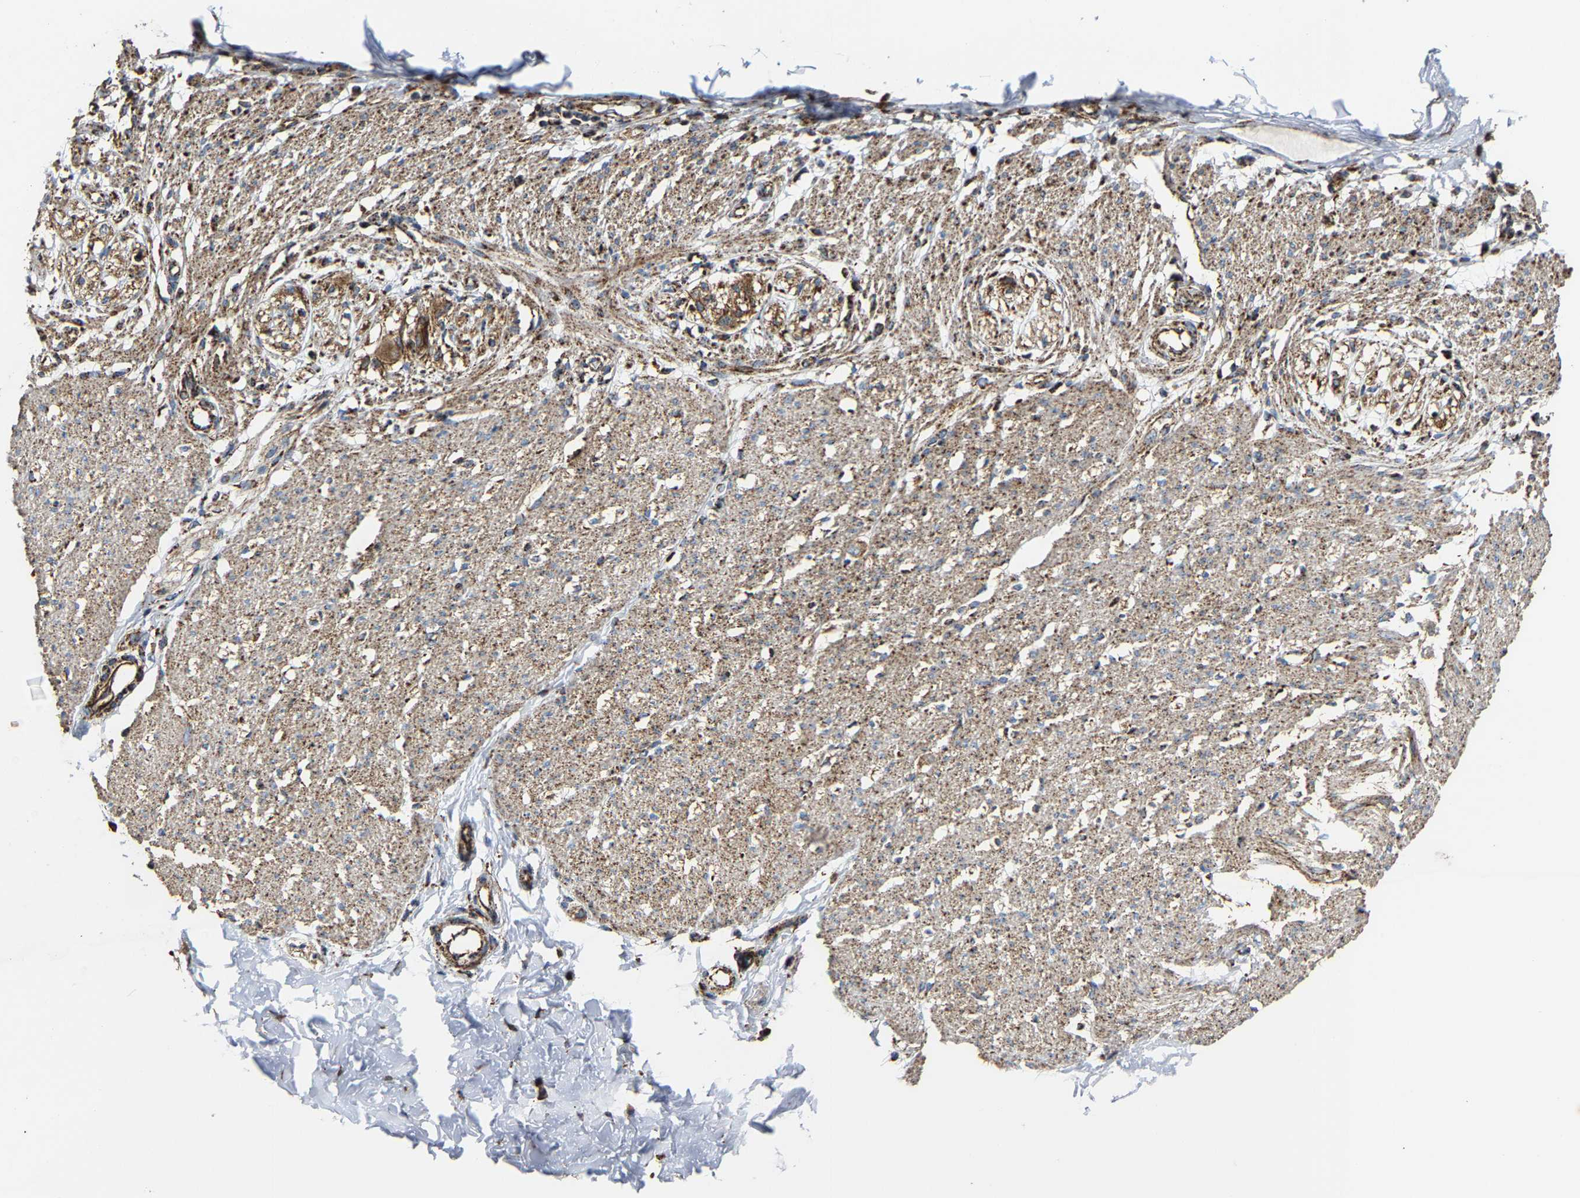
{"staining": {"intensity": "moderate", "quantity": ">75%", "location": "cytoplasmic/membranous"}, "tissue": "smooth muscle", "cell_type": "Smooth muscle cells", "image_type": "normal", "snomed": [{"axis": "morphology", "description": "Normal tissue, NOS"}, {"axis": "morphology", "description": "Adenocarcinoma, NOS"}, {"axis": "topography", "description": "Colon"}, {"axis": "topography", "description": "Peripheral nerve tissue"}], "caption": "Immunohistochemistry (IHC) micrograph of normal smooth muscle: smooth muscle stained using immunohistochemistry (IHC) demonstrates medium levels of moderate protein expression localized specifically in the cytoplasmic/membranous of smooth muscle cells, appearing as a cytoplasmic/membranous brown color.", "gene": "NDUFV3", "patient": {"sex": "male", "age": 14}}